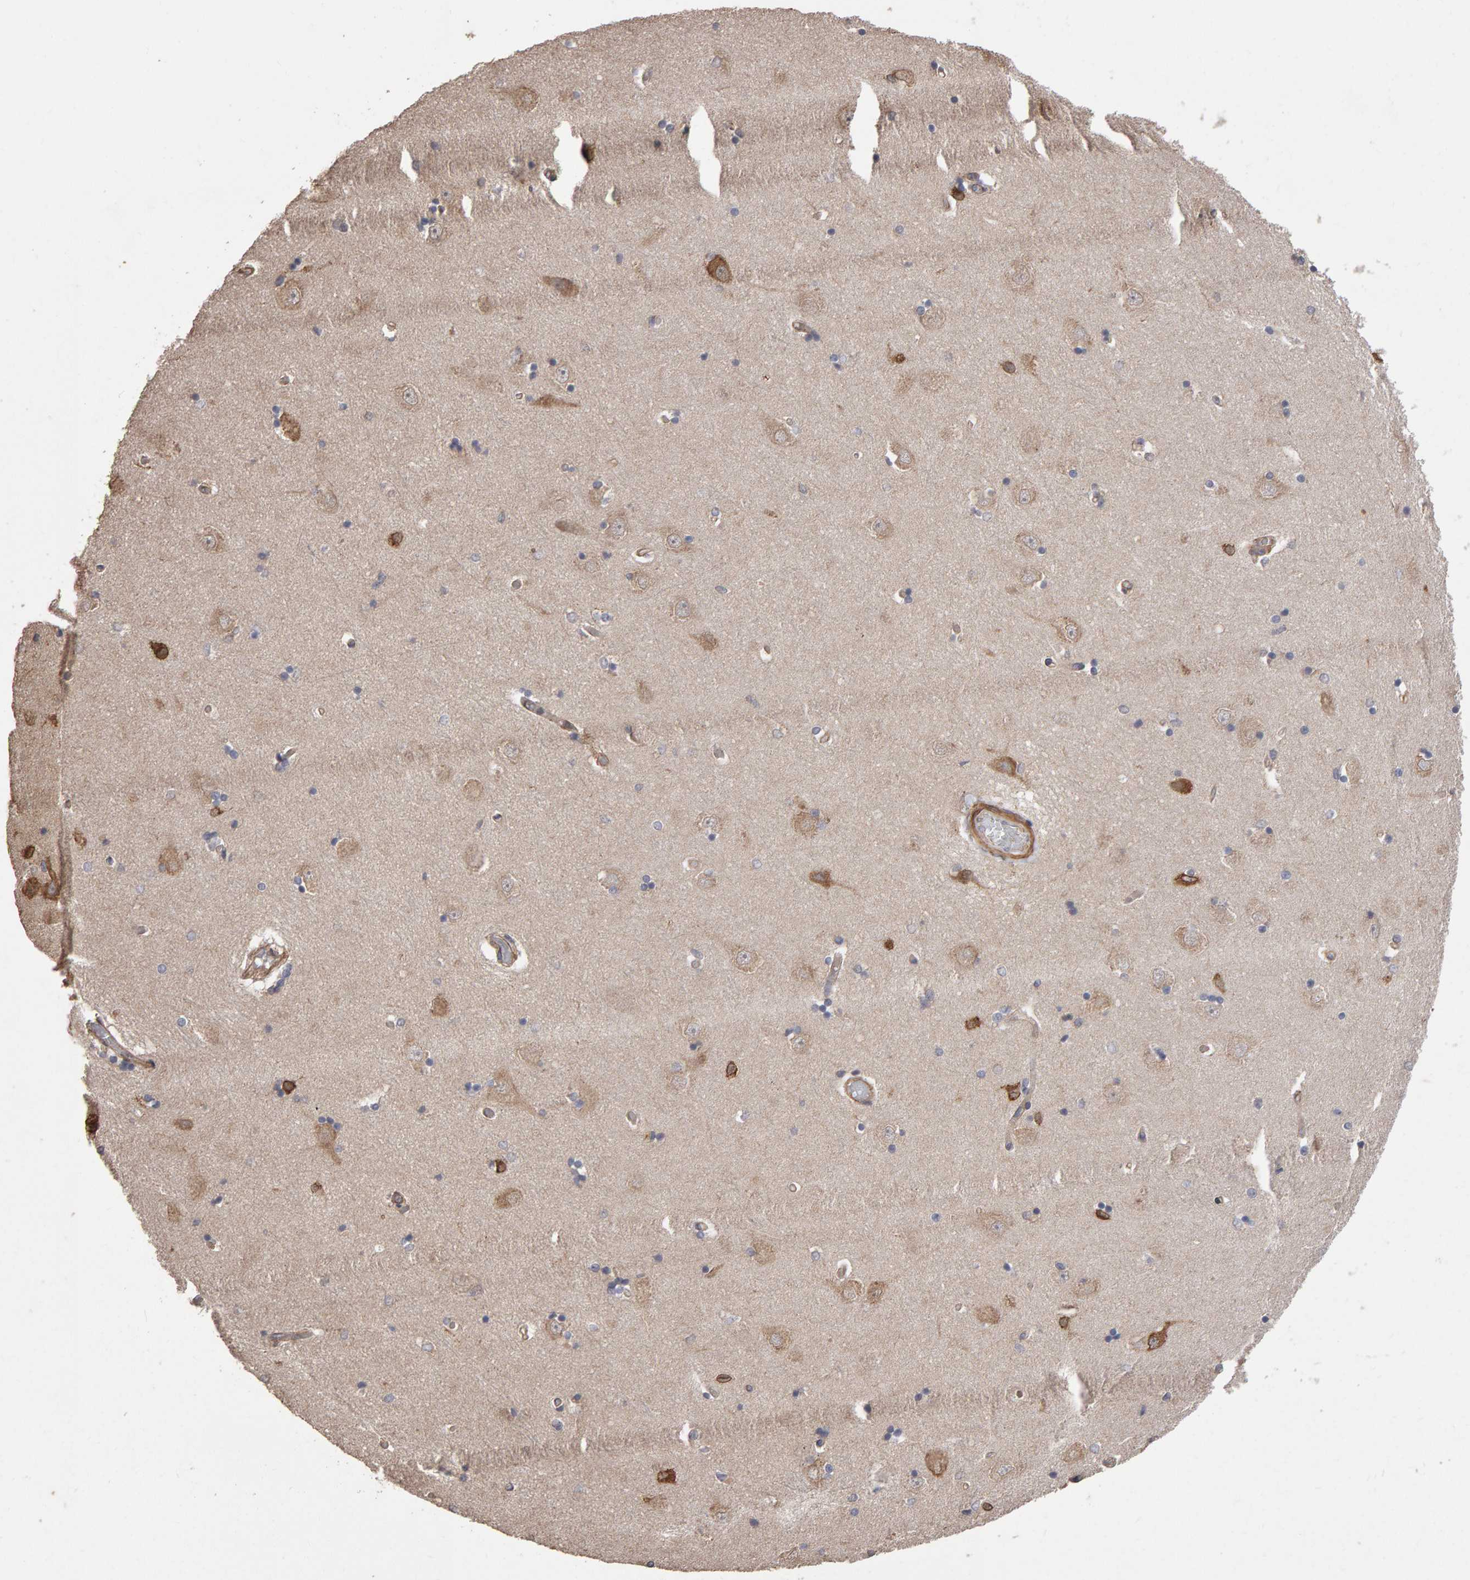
{"staining": {"intensity": "moderate", "quantity": "<25%", "location": "cytoplasmic/membranous"}, "tissue": "hippocampus", "cell_type": "Glial cells", "image_type": "normal", "snomed": [{"axis": "morphology", "description": "Normal tissue, NOS"}, {"axis": "topography", "description": "Hippocampus"}], "caption": "Brown immunohistochemical staining in benign human hippocampus reveals moderate cytoplasmic/membranous positivity in approximately <25% of glial cells.", "gene": "SCRIB", "patient": {"sex": "male", "age": 45}}